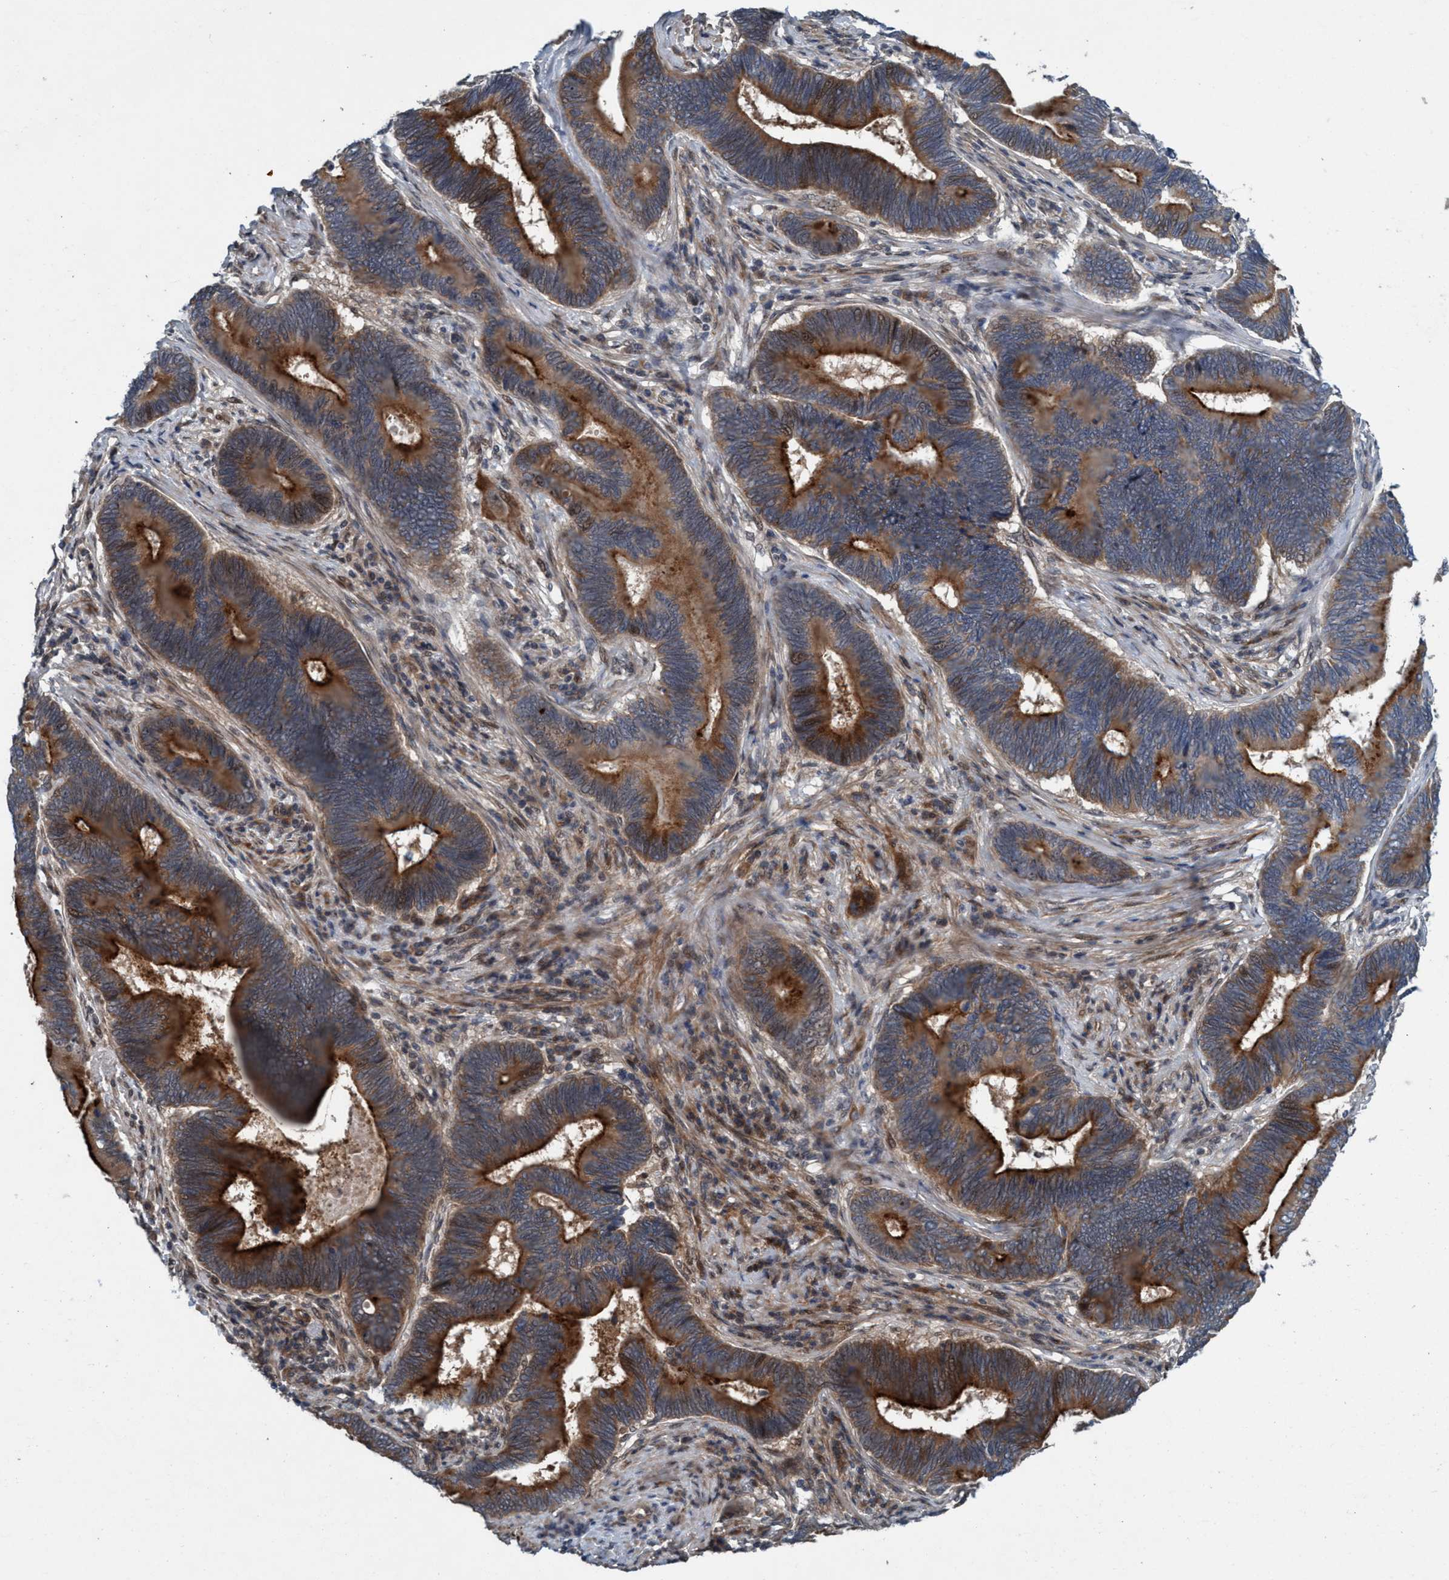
{"staining": {"intensity": "strong", "quantity": ">75%", "location": "cytoplasmic/membranous"}, "tissue": "pancreatic cancer", "cell_type": "Tumor cells", "image_type": "cancer", "snomed": [{"axis": "morphology", "description": "Adenocarcinoma, NOS"}, {"axis": "topography", "description": "Pancreas"}], "caption": "Immunohistochemistry micrograph of neoplastic tissue: pancreatic cancer stained using IHC displays high levels of strong protein expression localized specifically in the cytoplasmic/membranous of tumor cells, appearing as a cytoplasmic/membranous brown color.", "gene": "NISCH", "patient": {"sex": "female", "age": 70}}